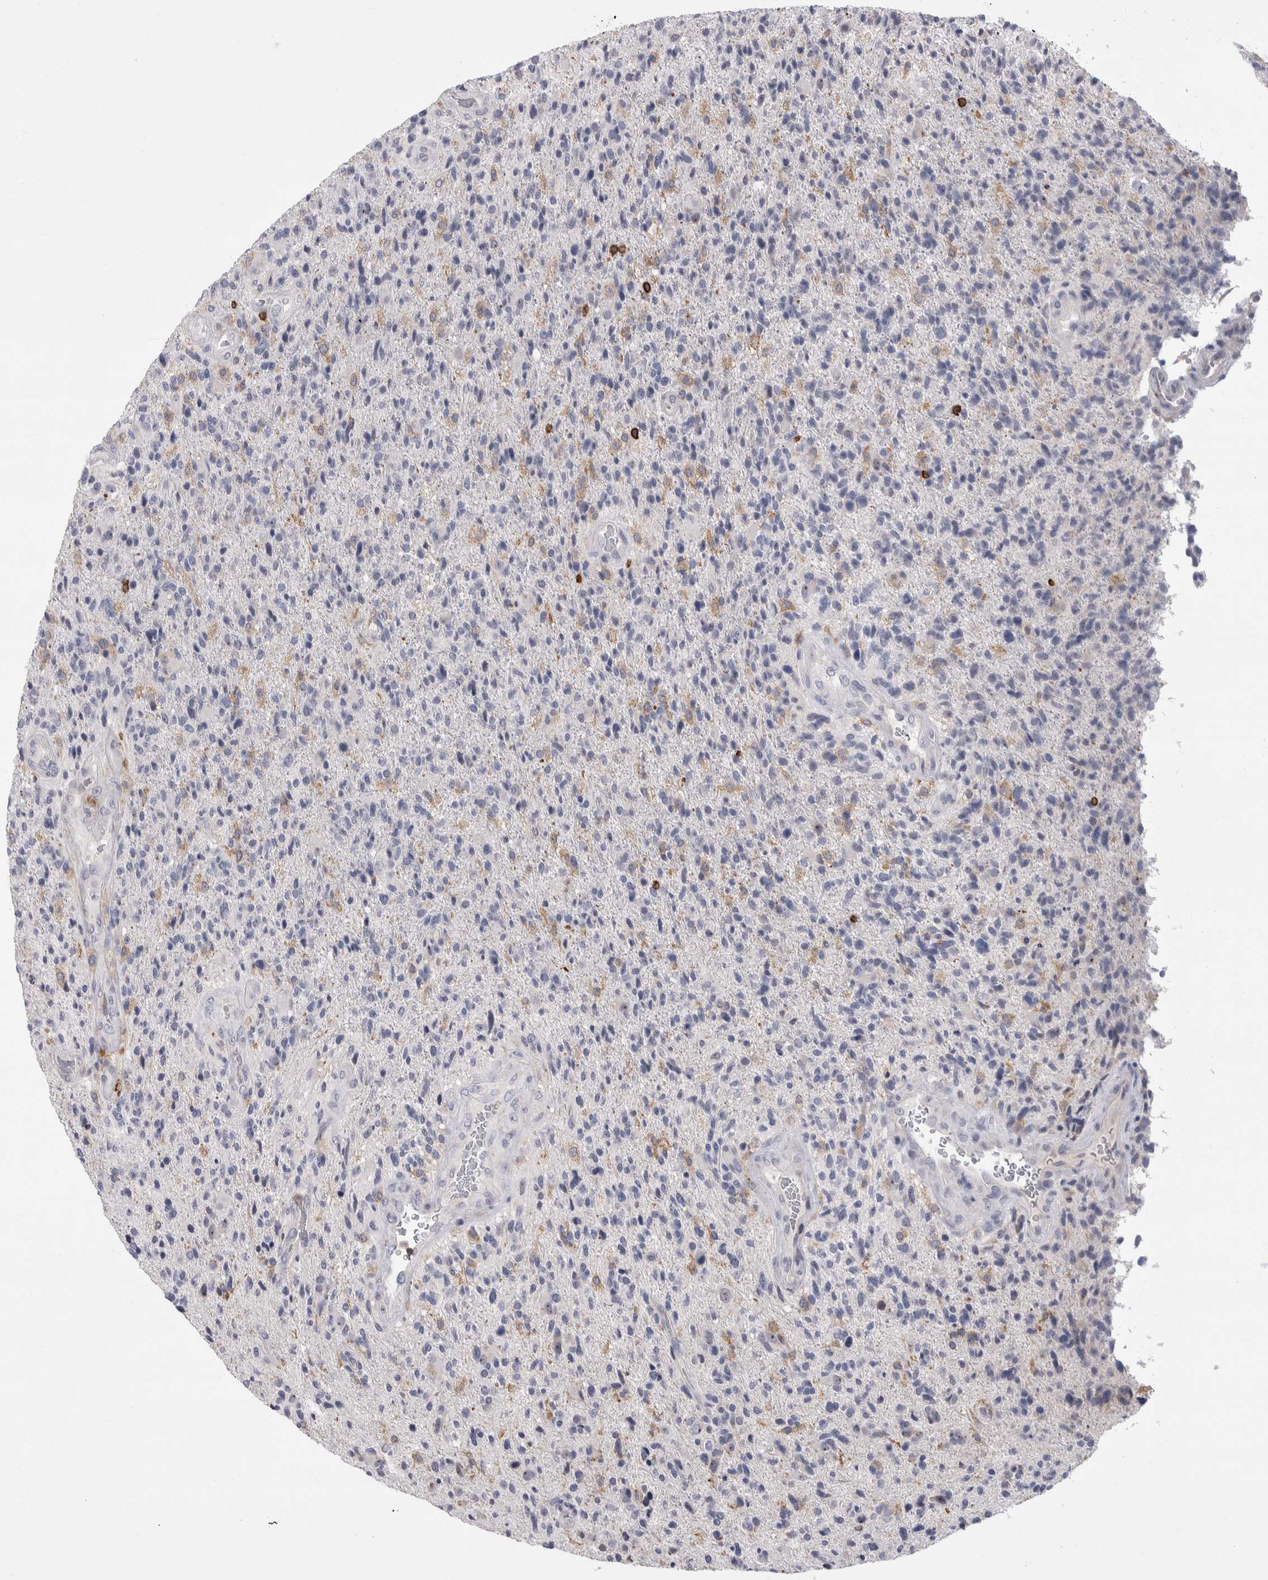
{"staining": {"intensity": "negative", "quantity": "none", "location": "none"}, "tissue": "glioma", "cell_type": "Tumor cells", "image_type": "cancer", "snomed": [{"axis": "morphology", "description": "Glioma, malignant, High grade"}, {"axis": "topography", "description": "Brain"}], "caption": "This is an IHC image of human malignant glioma (high-grade). There is no staining in tumor cells.", "gene": "CEP295NL", "patient": {"sex": "male", "age": 72}}